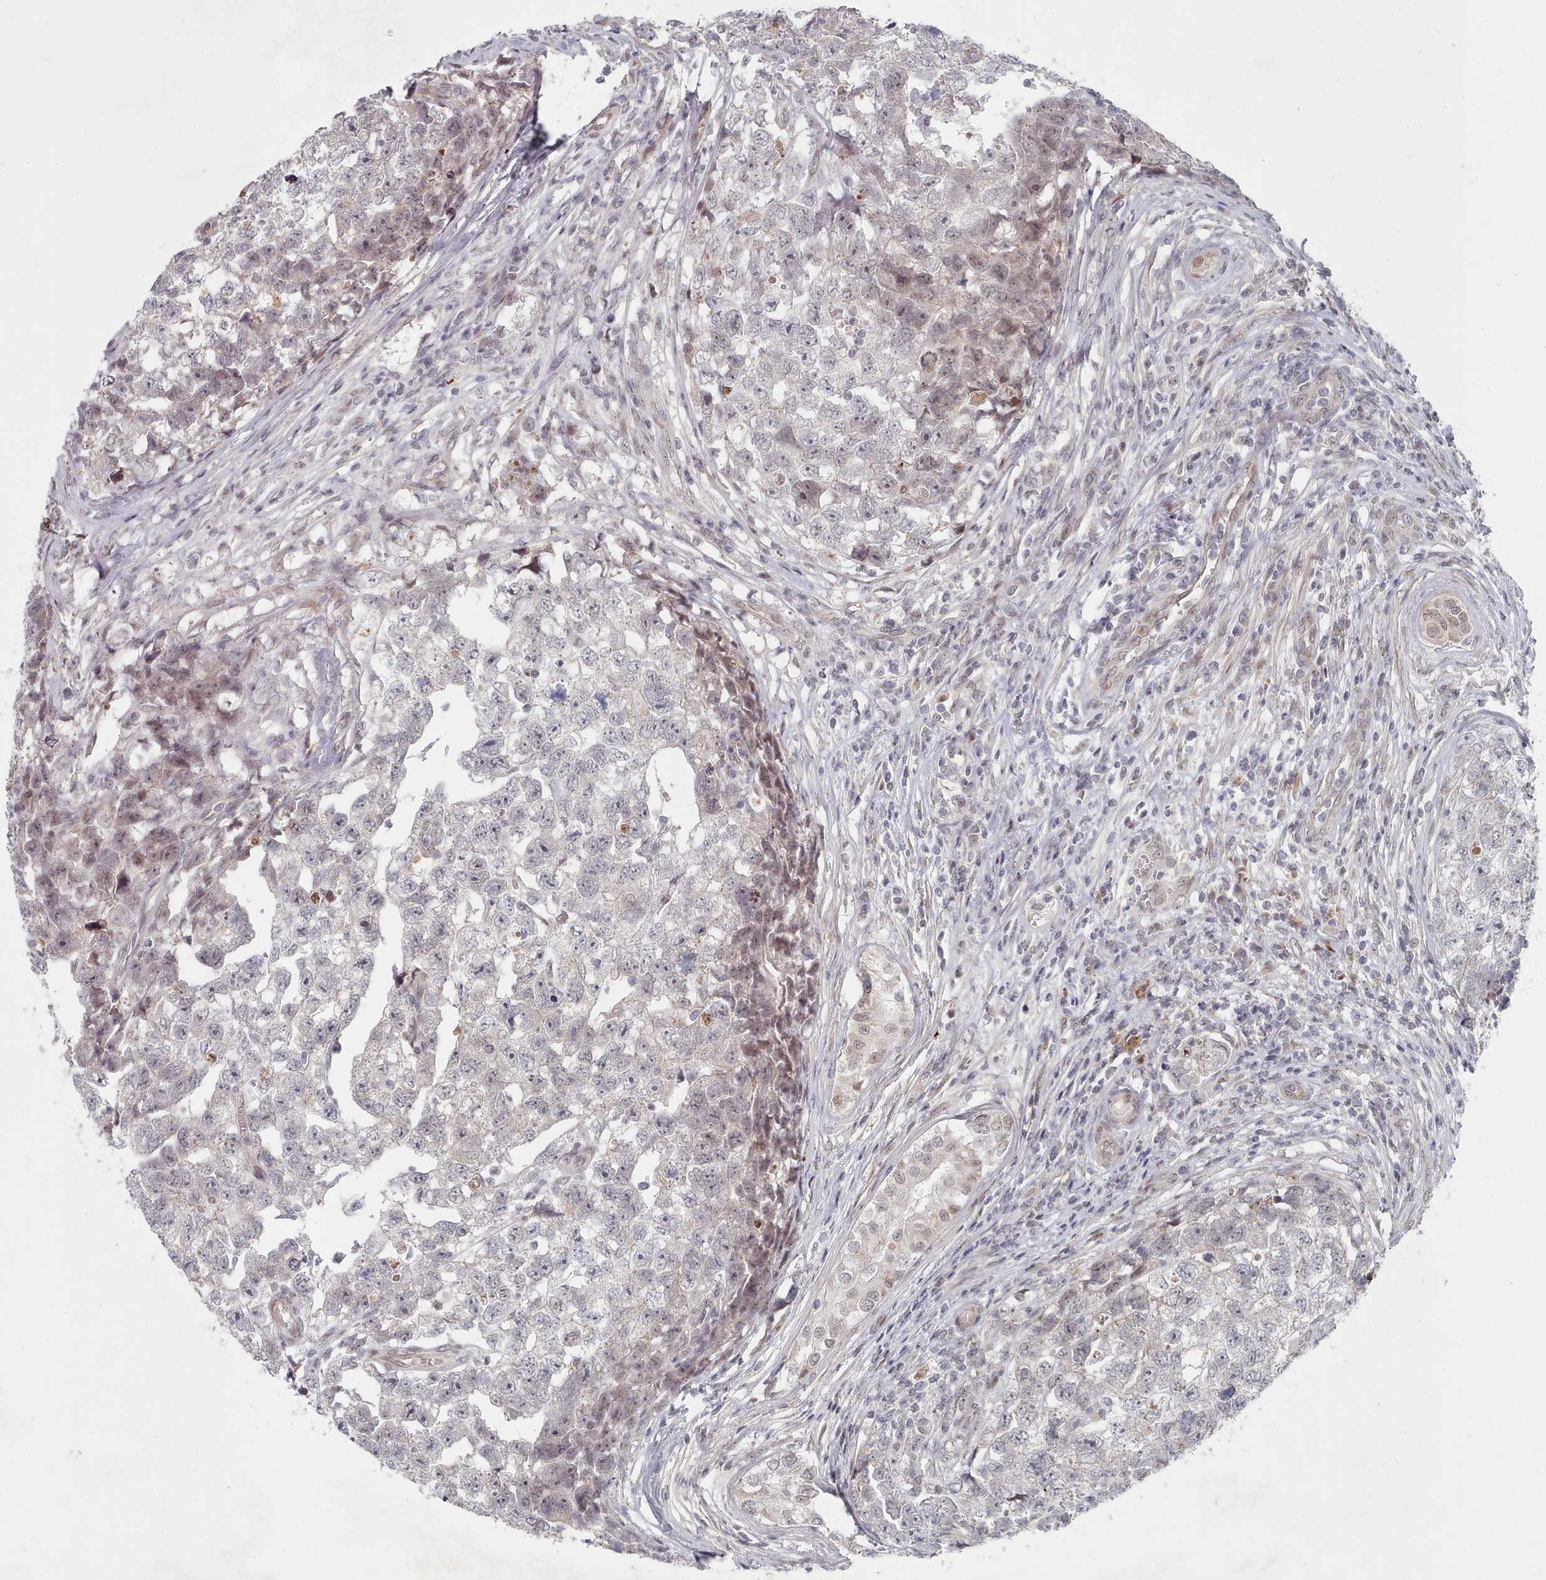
{"staining": {"intensity": "negative", "quantity": "none", "location": "none"}, "tissue": "testis cancer", "cell_type": "Tumor cells", "image_type": "cancer", "snomed": [{"axis": "morphology", "description": "Carcinoma, Embryonal, NOS"}, {"axis": "topography", "description": "Testis"}], "caption": "Immunohistochemistry image of testis embryonal carcinoma stained for a protein (brown), which demonstrates no expression in tumor cells.", "gene": "CPSF4", "patient": {"sex": "male", "age": 22}}